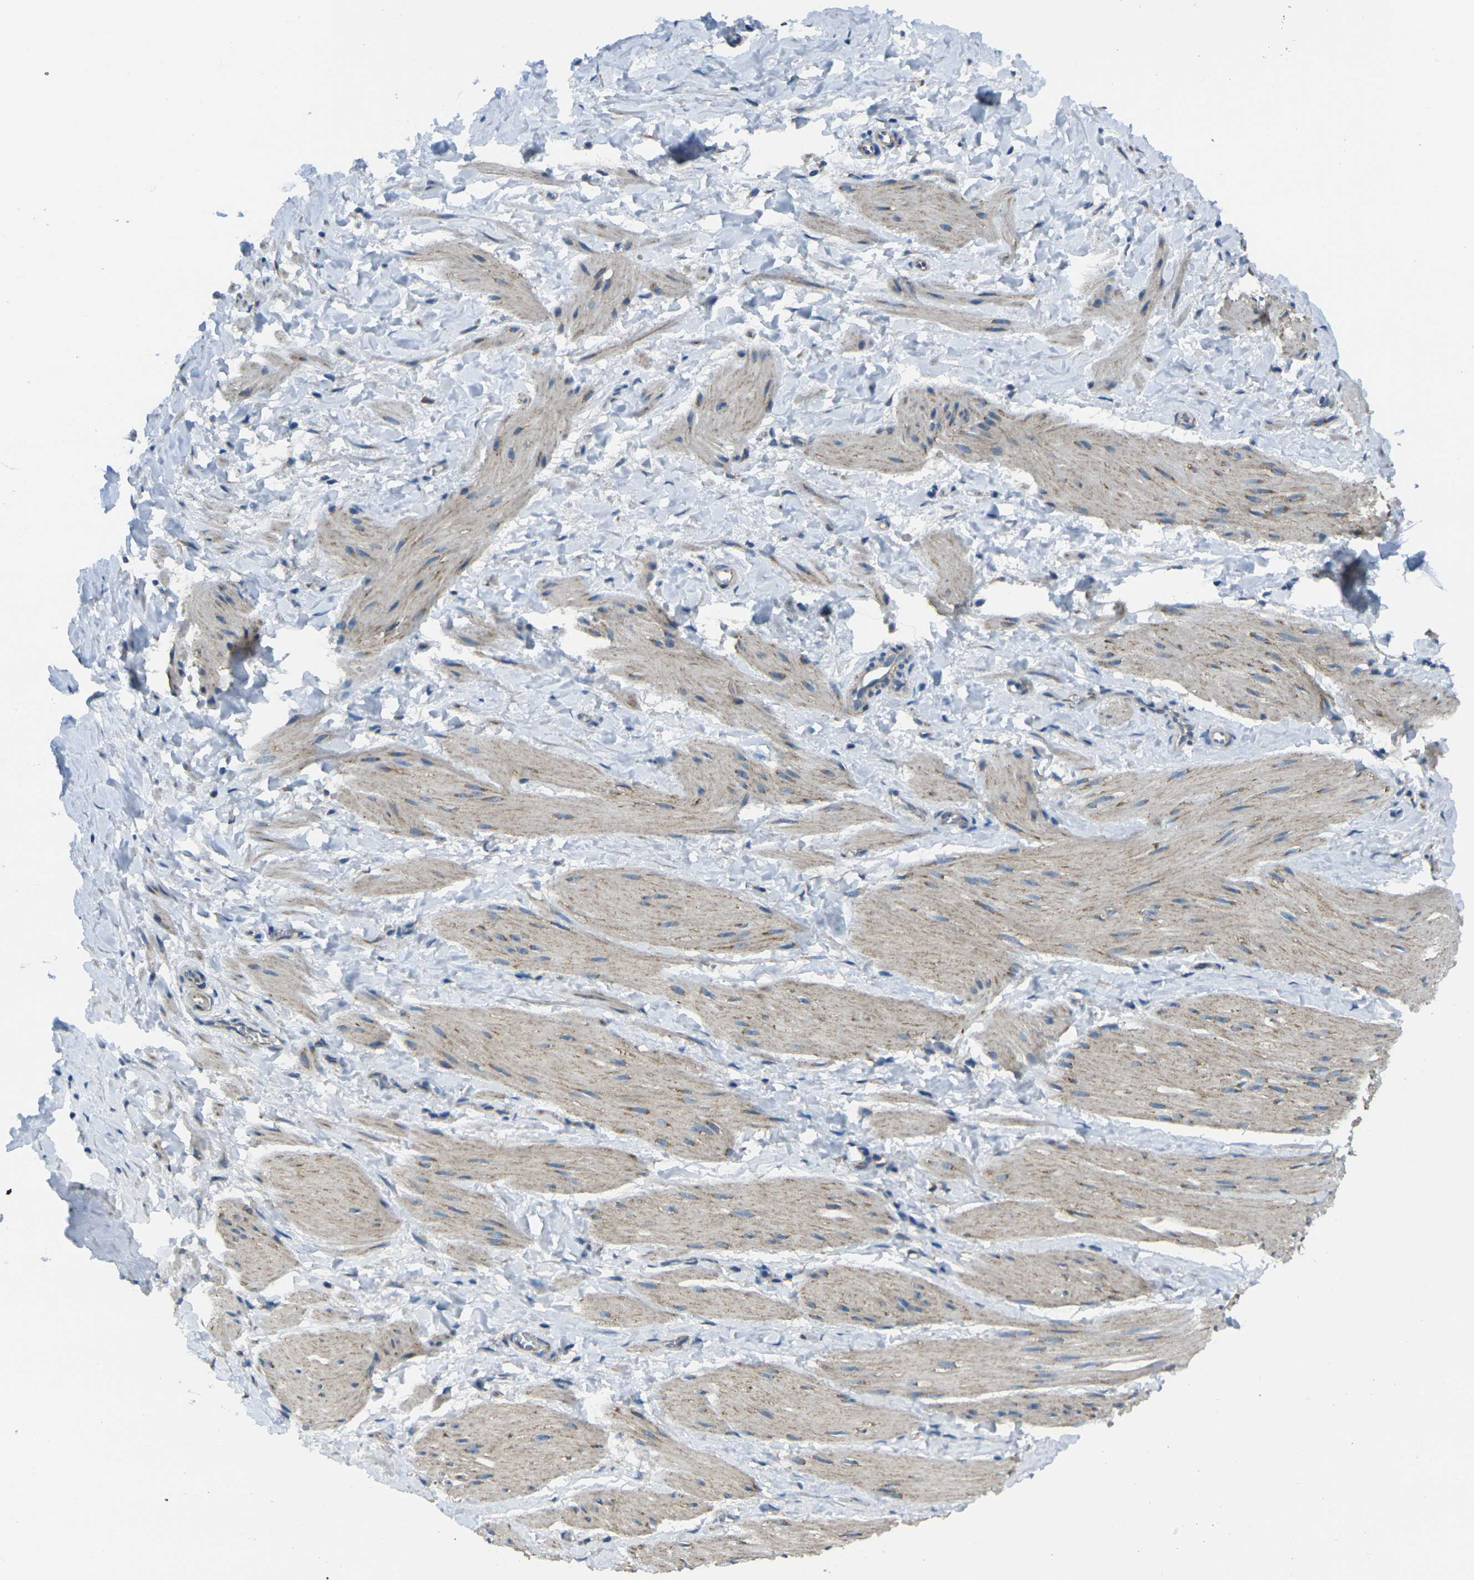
{"staining": {"intensity": "weak", "quantity": "25%-75%", "location": "cytoplasmic/membranous"}, "tissue": "smooth muscle", "cell_type": "Smooth muscle cells", "image_type": "normal", "snomed": [{"axis": "morphology", "description": "Normal tissue, NOS"}, {"axis": "topography", "description": "Smooth muscle"}], "caption": "An IHC histopathology image of normal tissue is shown. Protein staining in brown labels weak cytoplasmic/membranous positivity in smooth muscle within smooth muscle cells.", "gene": "TMEM120B", "patient": {"sex": "male", "age": 16}}